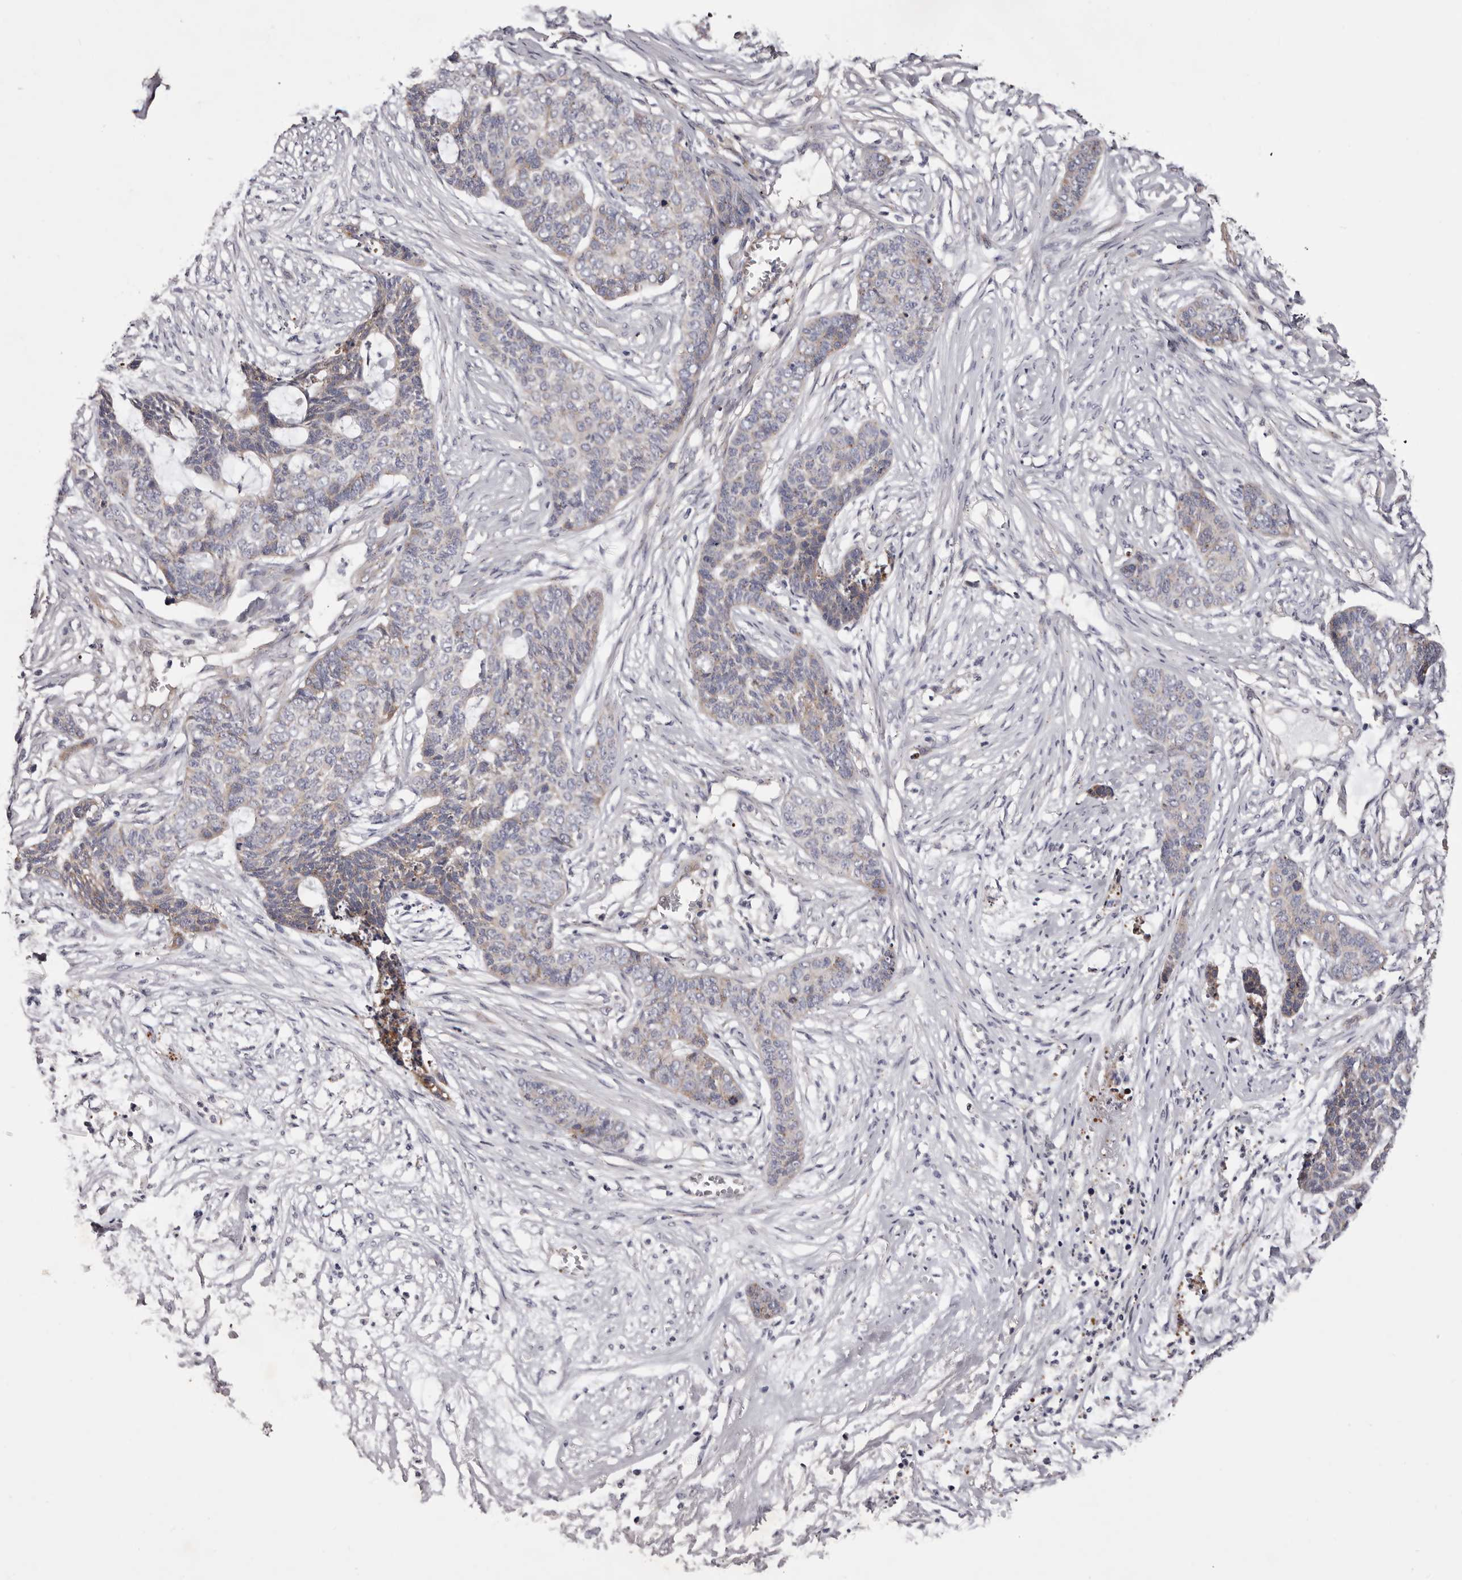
{"staining": {"intensity": "moderate", "quantity": "<25%", "location": "cytoplasmic/membranous"}, "tissue": "skin cancer", "cell_type": "Tumor cells", "image_type": "cancer", "snomed": [{"axis": "morphology", "description": "Basal cell carcinoma"}, {"axis": "topography", "description": "Skin"}], "caption": "DAB immunohistochemical staining of skin basal cell carcinoma exhibits moderate cytoplasmic/membranous protein positivity in about <25% of tumor cells.", "gene": "PEG10", "patient": {"sex": "female", "age": 64}}